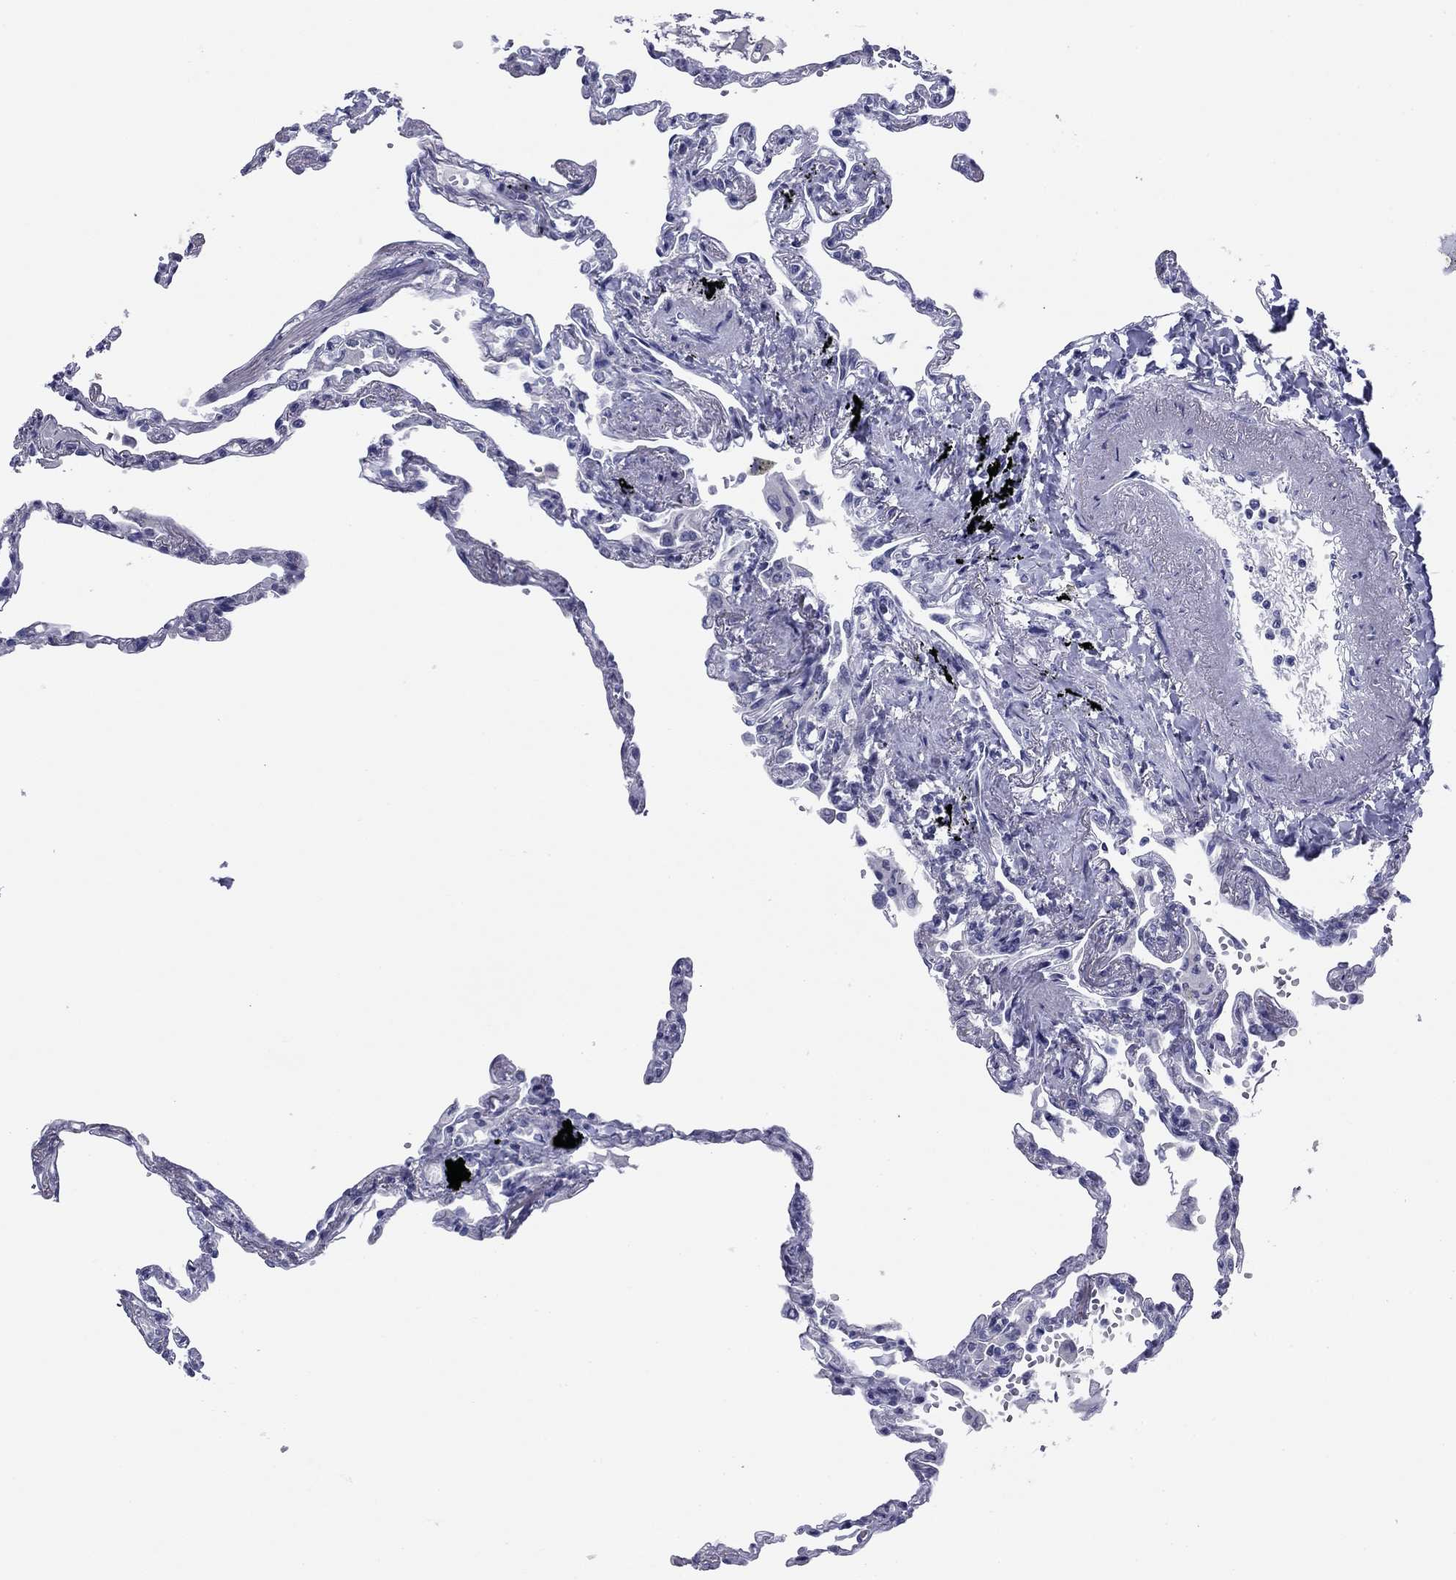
{"staining": {"intensity": "negative", "quantity": "none", "location": "none"}, "tissue": "lung", "cell_type": "Alveolar cells", "image_type": "normal", "snomed": [{"axis": "morphology", "description": "Normal tissue, NOS"}, {"axis": "topography", "description": "Lung"}], "caption": "High magnification brightfield microscopy of unremarkable lung stained with DAB (brown) and counterstained with hematoxylin (blue): alveolar cells show no significant expression. (DAB immunohistochemistry with hematoxylin counter stain).", "gene": "ABCC2", "patient": {"sex": "male", "age": 78}}